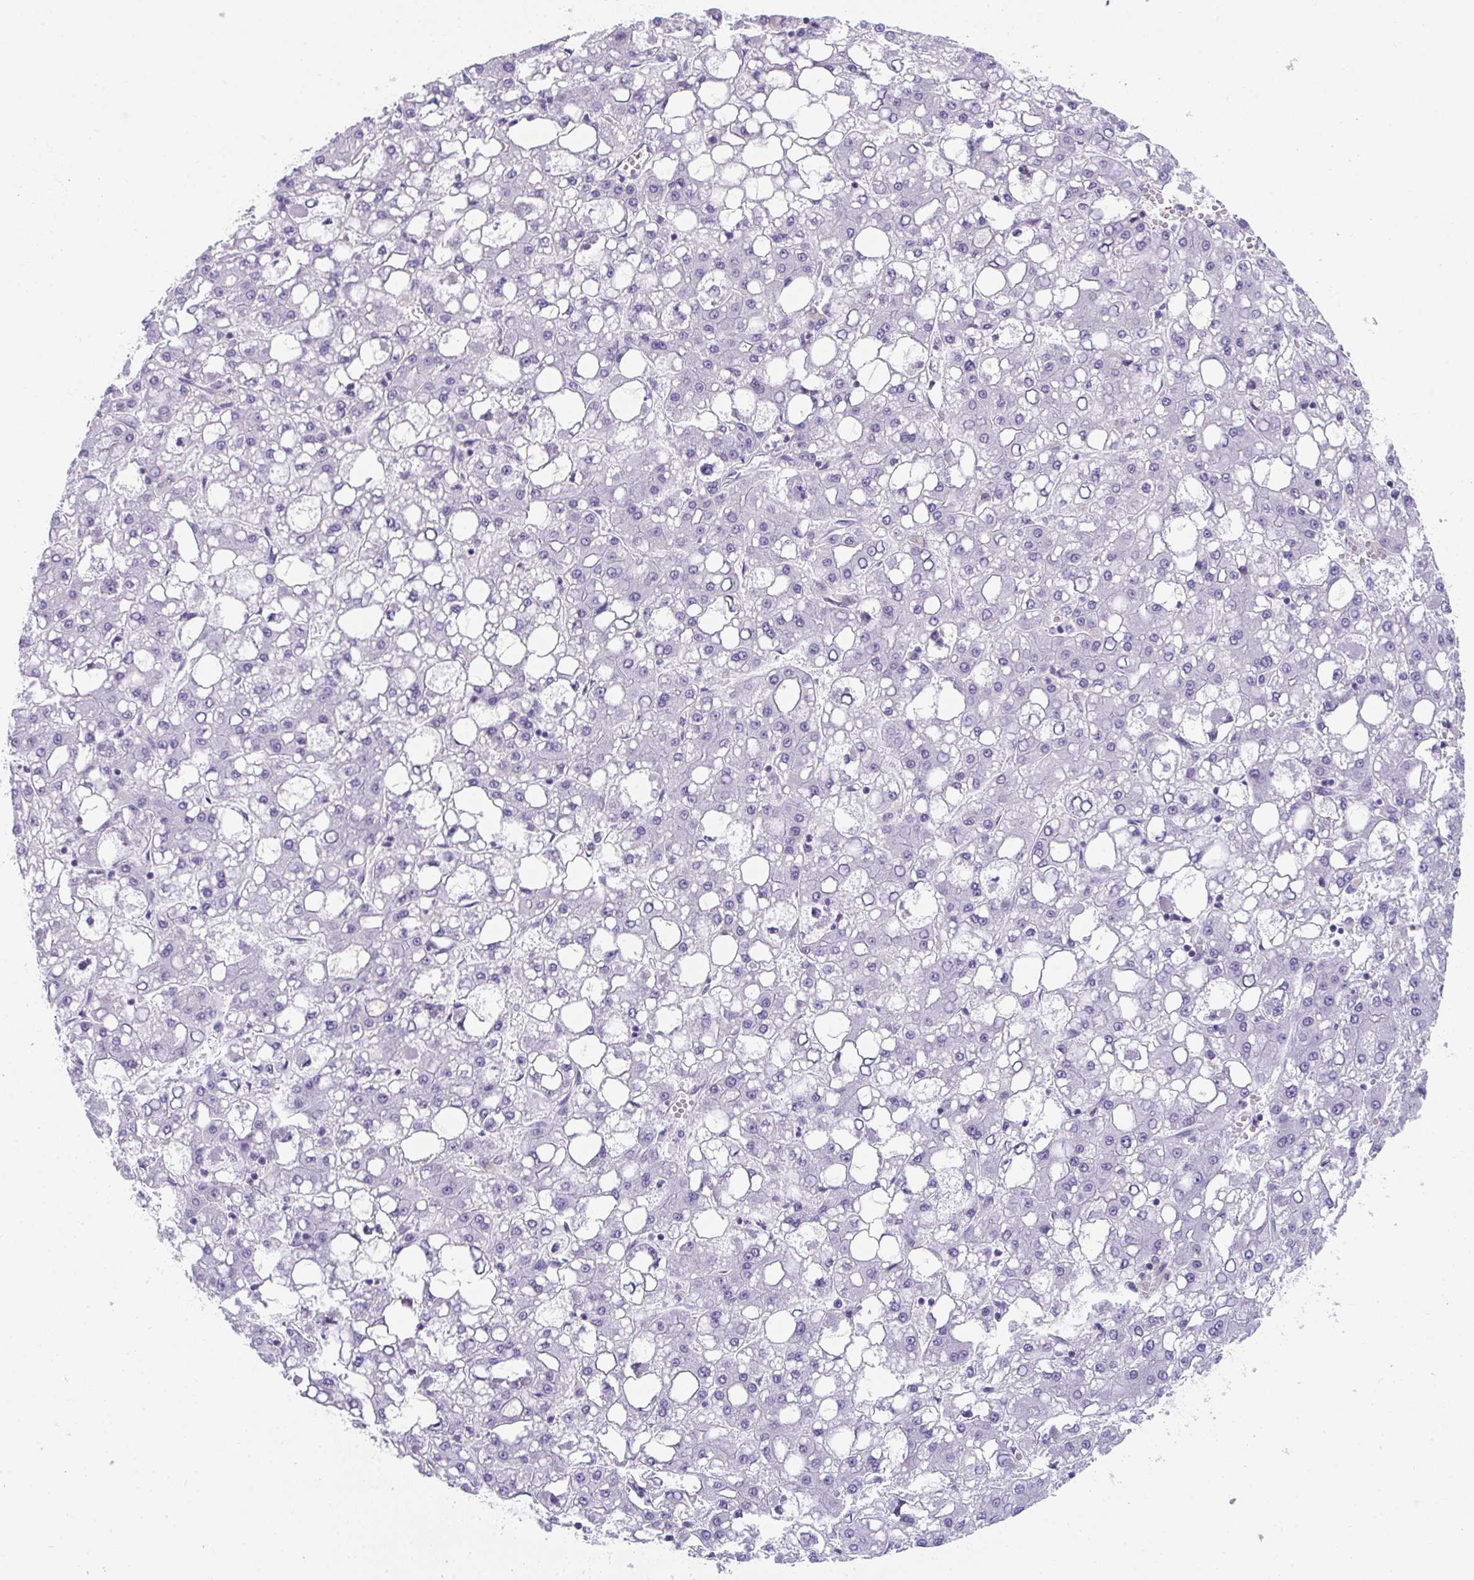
{"staining": {"intensity": "negative", "quantity": "none", "location": "none"}, "tissue": "liver cancer", "cell_type": "Tumor cells", "image_type": "cancer", "snomed": [{"axis": "morphology", "description": "Carcinoma, Hepatocellular, NOS"}, {"axis": "topography", "description": "Liver"}], "caption": "Immunohistochemical staining of liver hepatocellular carcinoma reveals no significant expression in tumor cells. Nuclei are stained in blue.", "gene": "TTC30B", "patient": {"sex": "male", "age": 65}}